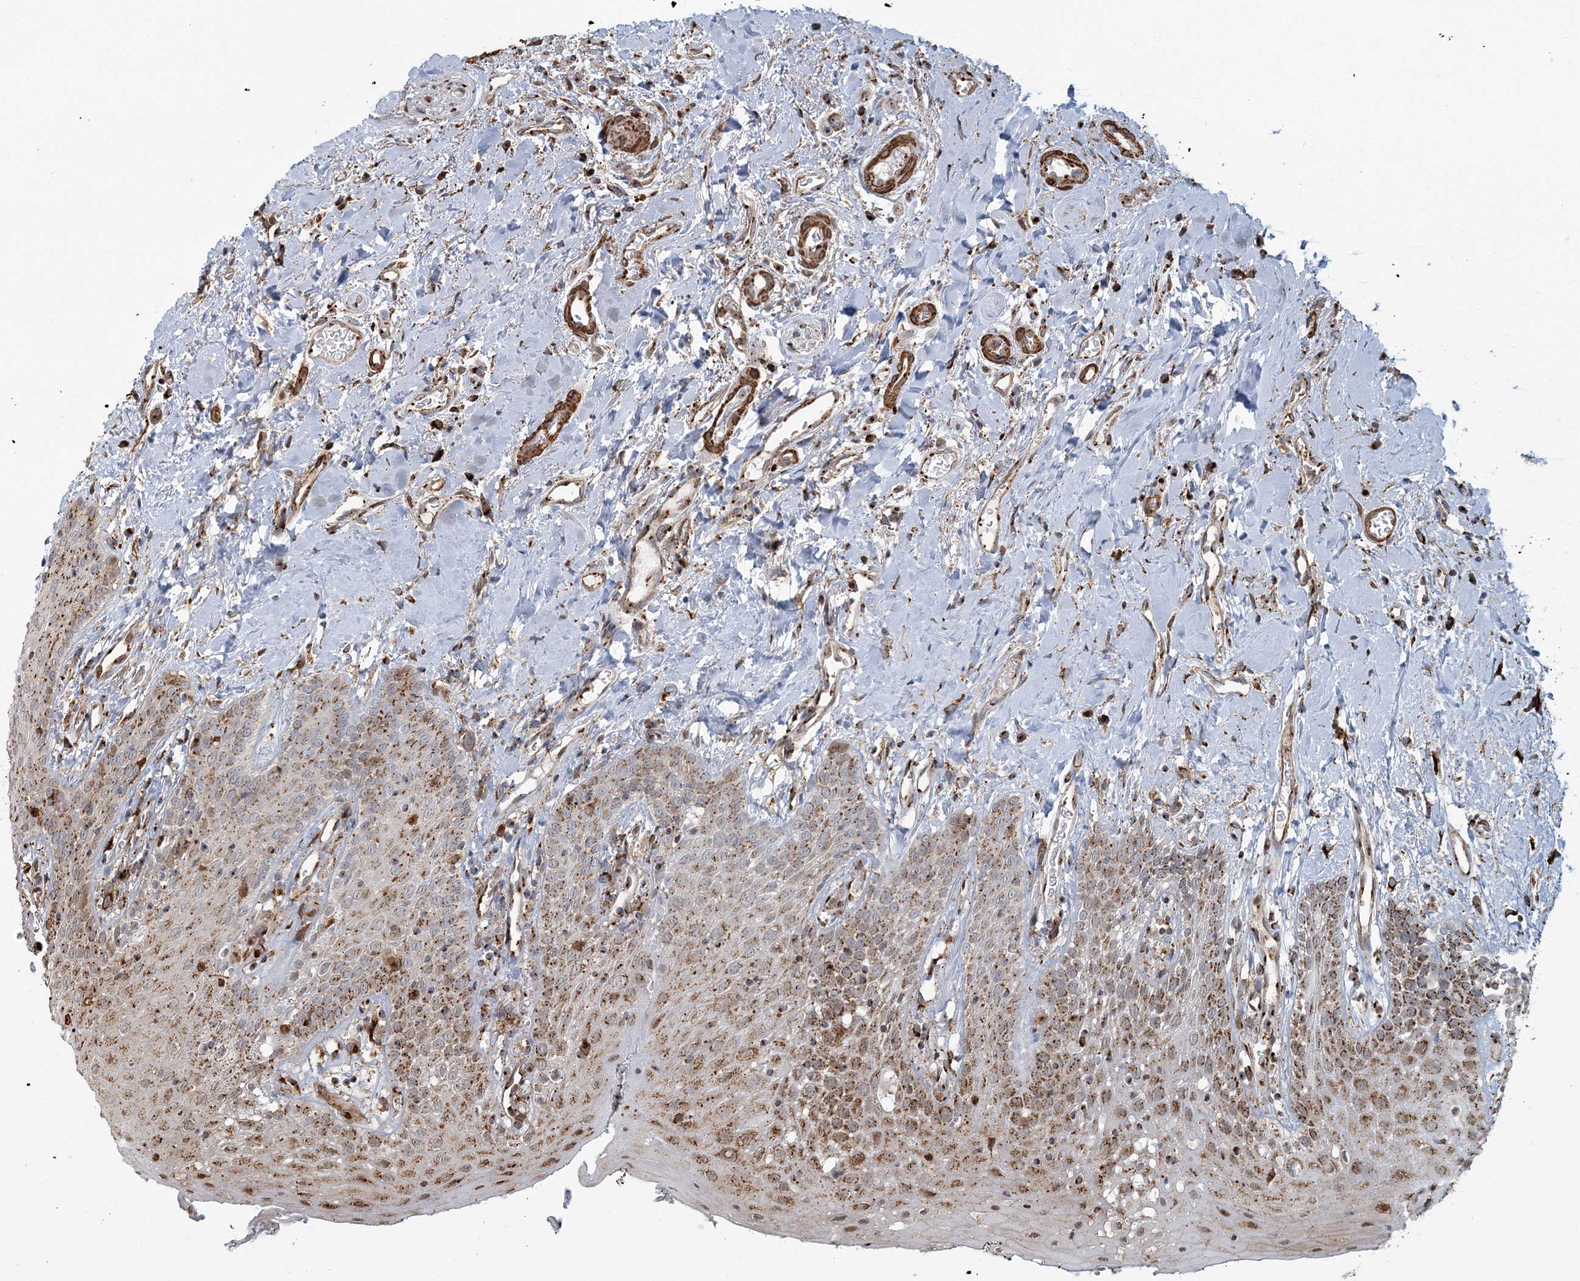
{"staining": {"intensity": "moderate", "quantity": ">75%", "location": "cytoplasmic/membranous"}, "tissue": "oral mucosa", "cell_type": "Squamous epithelial cells", "image_type": "normal", "snomed": [{"axis": "morphology", "description": "Normal tissue, NOS"}, {"axis": "topography", "description": "Oral tissue"}], "caption": "The histopathology image reveals staining of normal oral mucosa, revealing moderate cytoplasmic/membranous protein positivity (brown color) within squamous epithelial cells. Using DAB (3,3'-diaminobenzidine) (brown) and hematoxylin (blue) stains, captured at high magnification using brightfield microscopy.", "gene": "TRAF3IP2", "patient": {"sex": "male", "age": 74}}